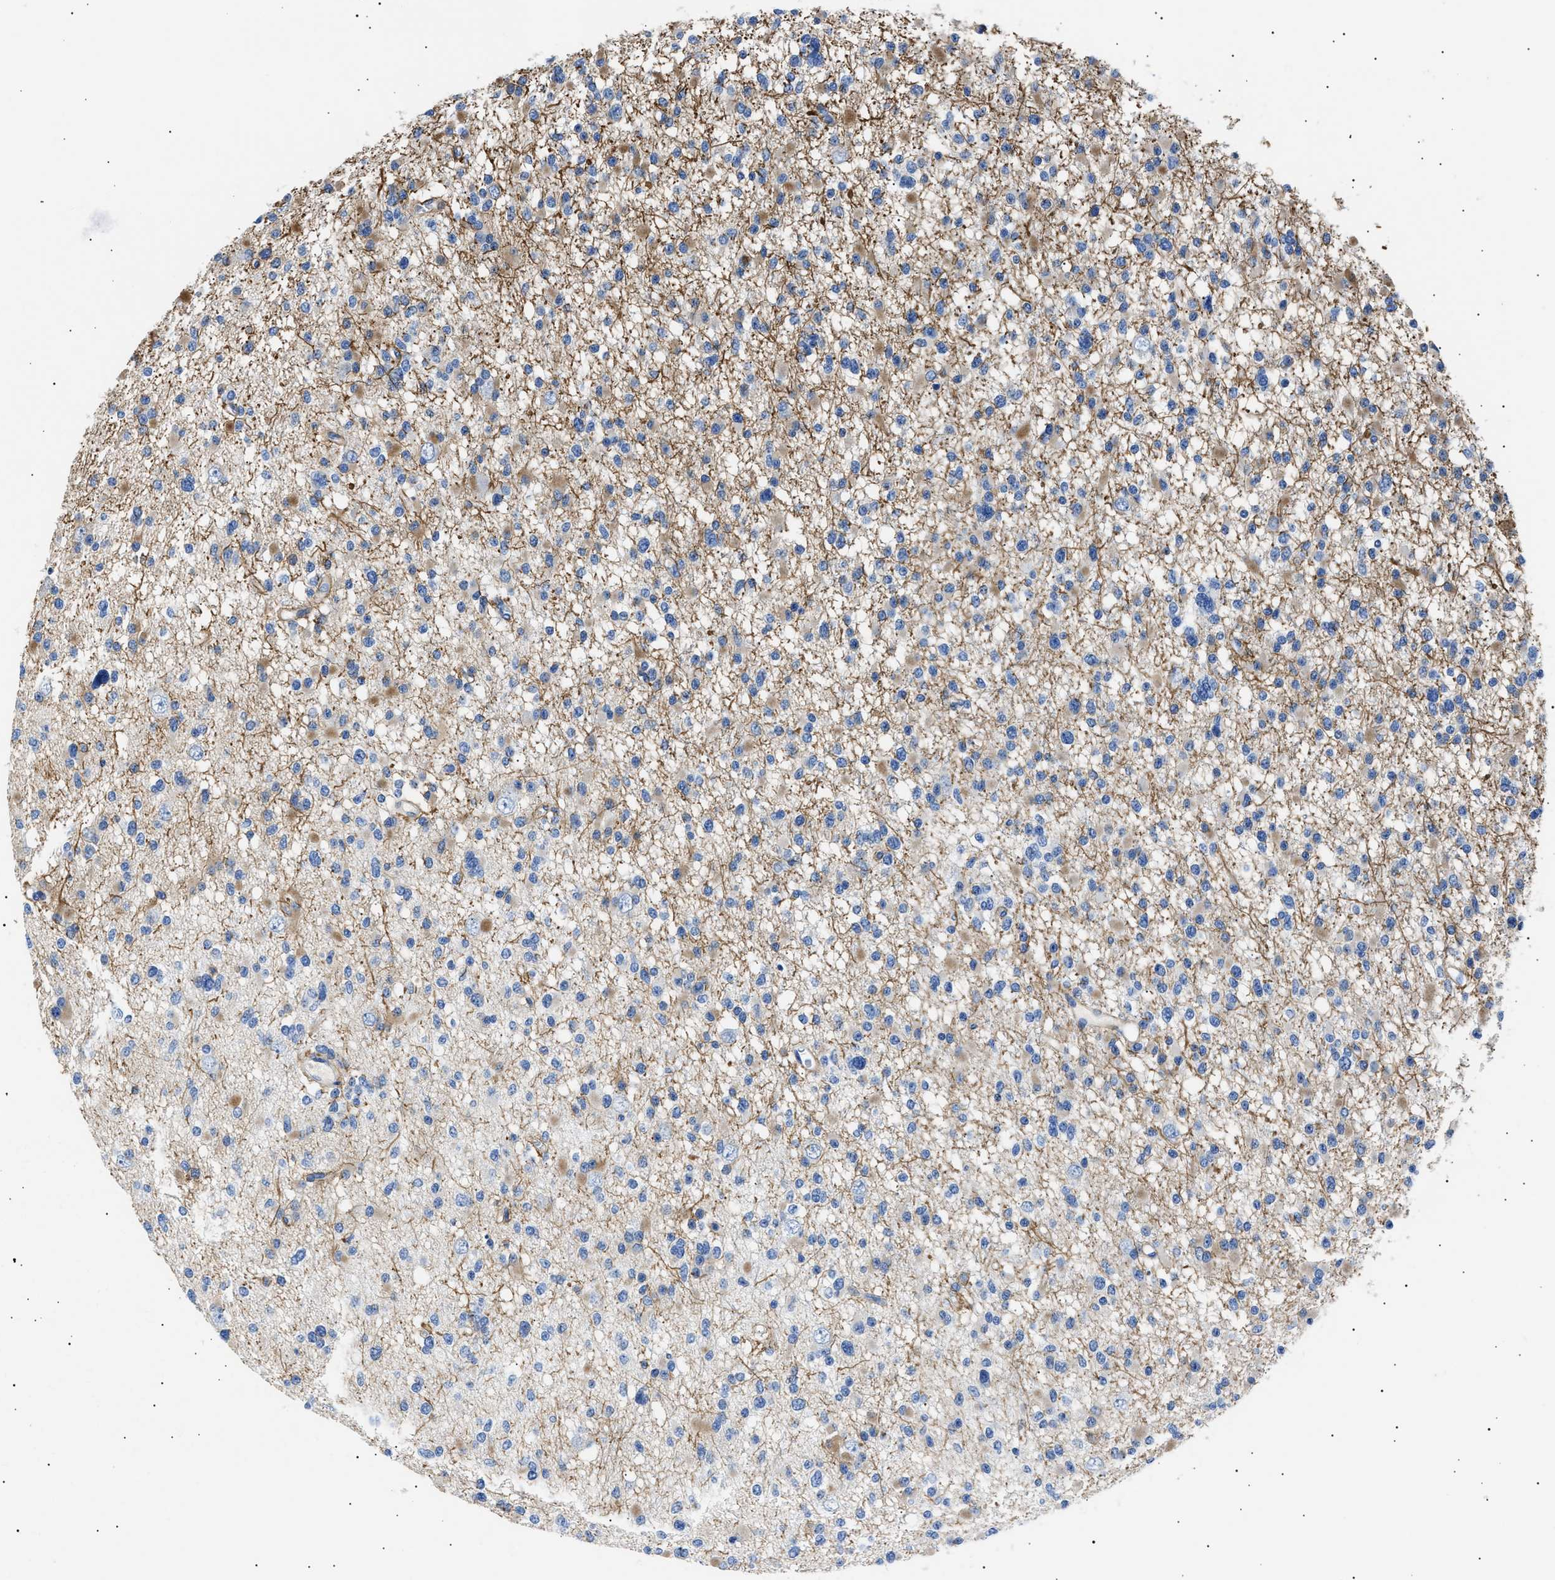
{"staining": {"intensity": "weak", "quantity": "<25%", "location": "cytoplasmic/membranous"}, "tissue": "glioma", "cell_type": "Tumor cells", "image_type": "cancer", "snomed": [{"axis": "morphology", "description": "Glioma, malignant, Low grade"}, {"axis": "topography", "description": "Brain"}], "caption": "A high-resolution photomicrograph shows immunohistochemistry (IHC) staining of glioma, which shows no significant expression in tumor cells.", "gene": "HEMGN", "patient": {"sex": "female", "age": 22}}